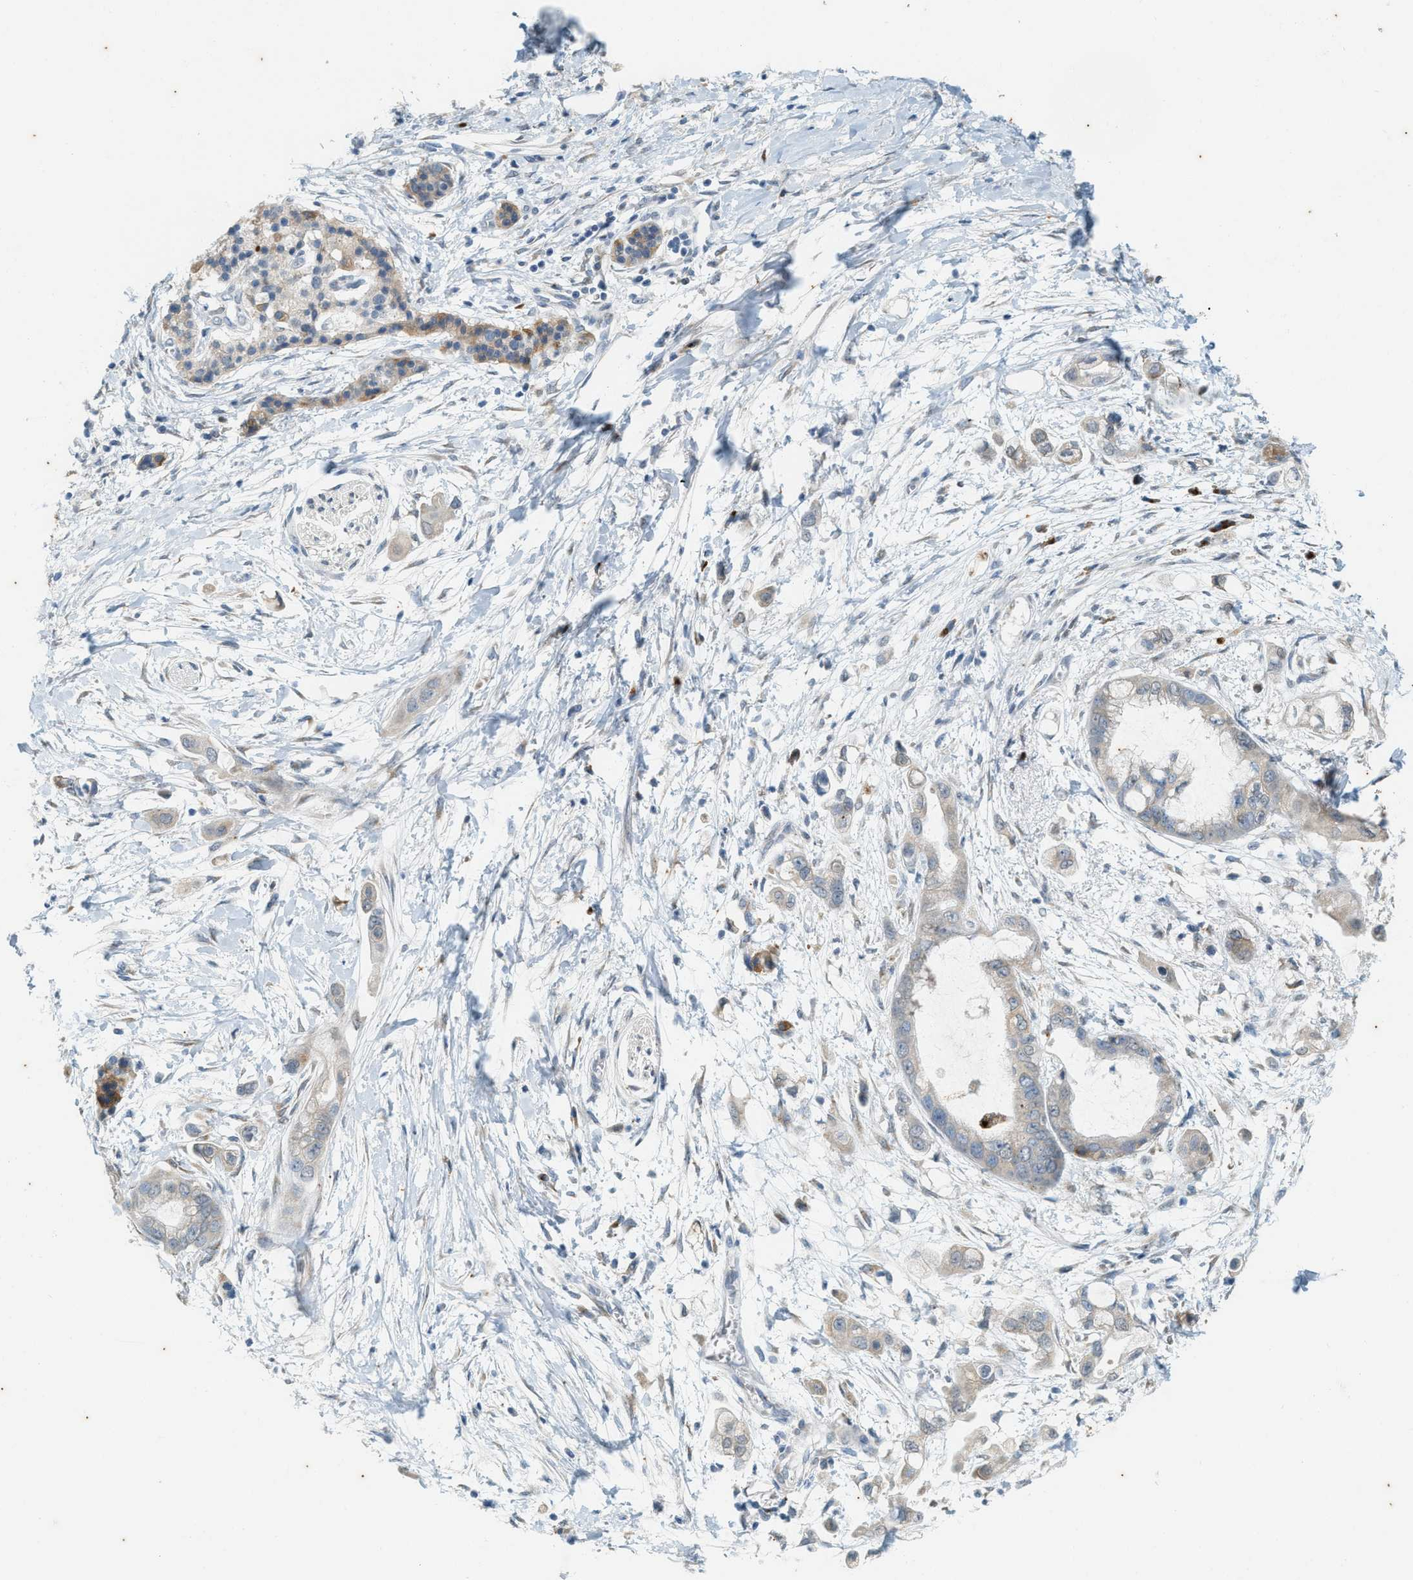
{"staining": {"intensity": "negative", "quantity": "none", "location": "none"}, "tissue": "pancreatic cancer", "cell_type": "Tumor cells", "image_type": "cancer", "snomed": [{"axis": "morphology", "description": "Adenocarcinoma, NOS"}, {"axis": "topography", "description": "Pancreas"}], "caption": "Pancreatic cancer (adenocarcinoma) stained for a protein using immunohistochemistry demonstrates no positivity tumor cells.", "gene": "CHPF2", "patient": {"sex": "male", "age": 59}}